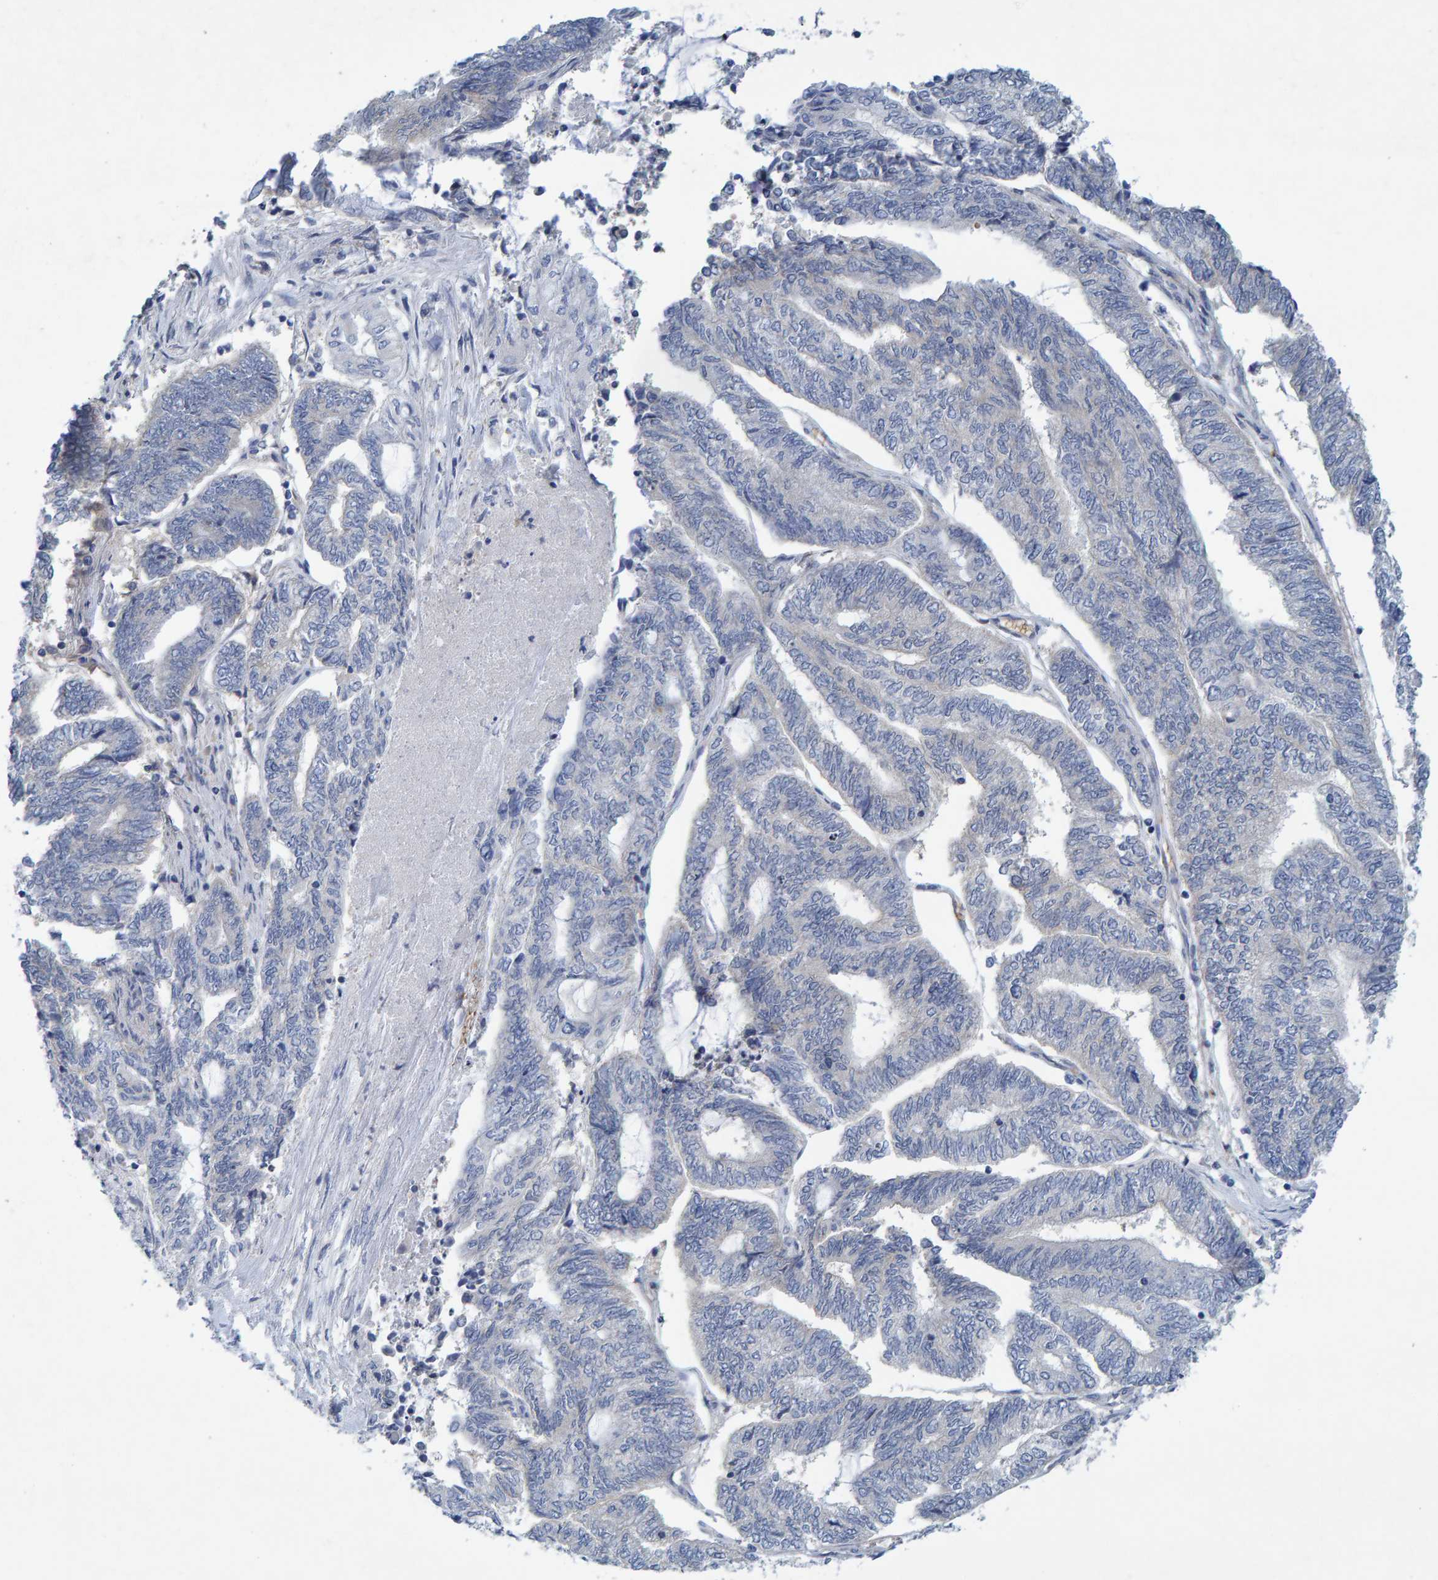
{"staining": {"intensity": "negative", "quantity": "none", "location": "none"}, "tissue": "endometrial cancer", "cell_type": "Tumor cells", "image_type": "cancer", "snomed": [{"axis": "morphology", "description": "Adenocarcinoma, NOS"}, {"axis": "topography", "description": "Uterus"}, {"axis": "topography", "description": "Endometrium"}], "caption": "This is an IHC histopathology image of endometrial cancer (adenocarcinoma). There is no expression in tumor cells.", "gene": "ALAD", "patient": {"sex": "female", "age": 70}}